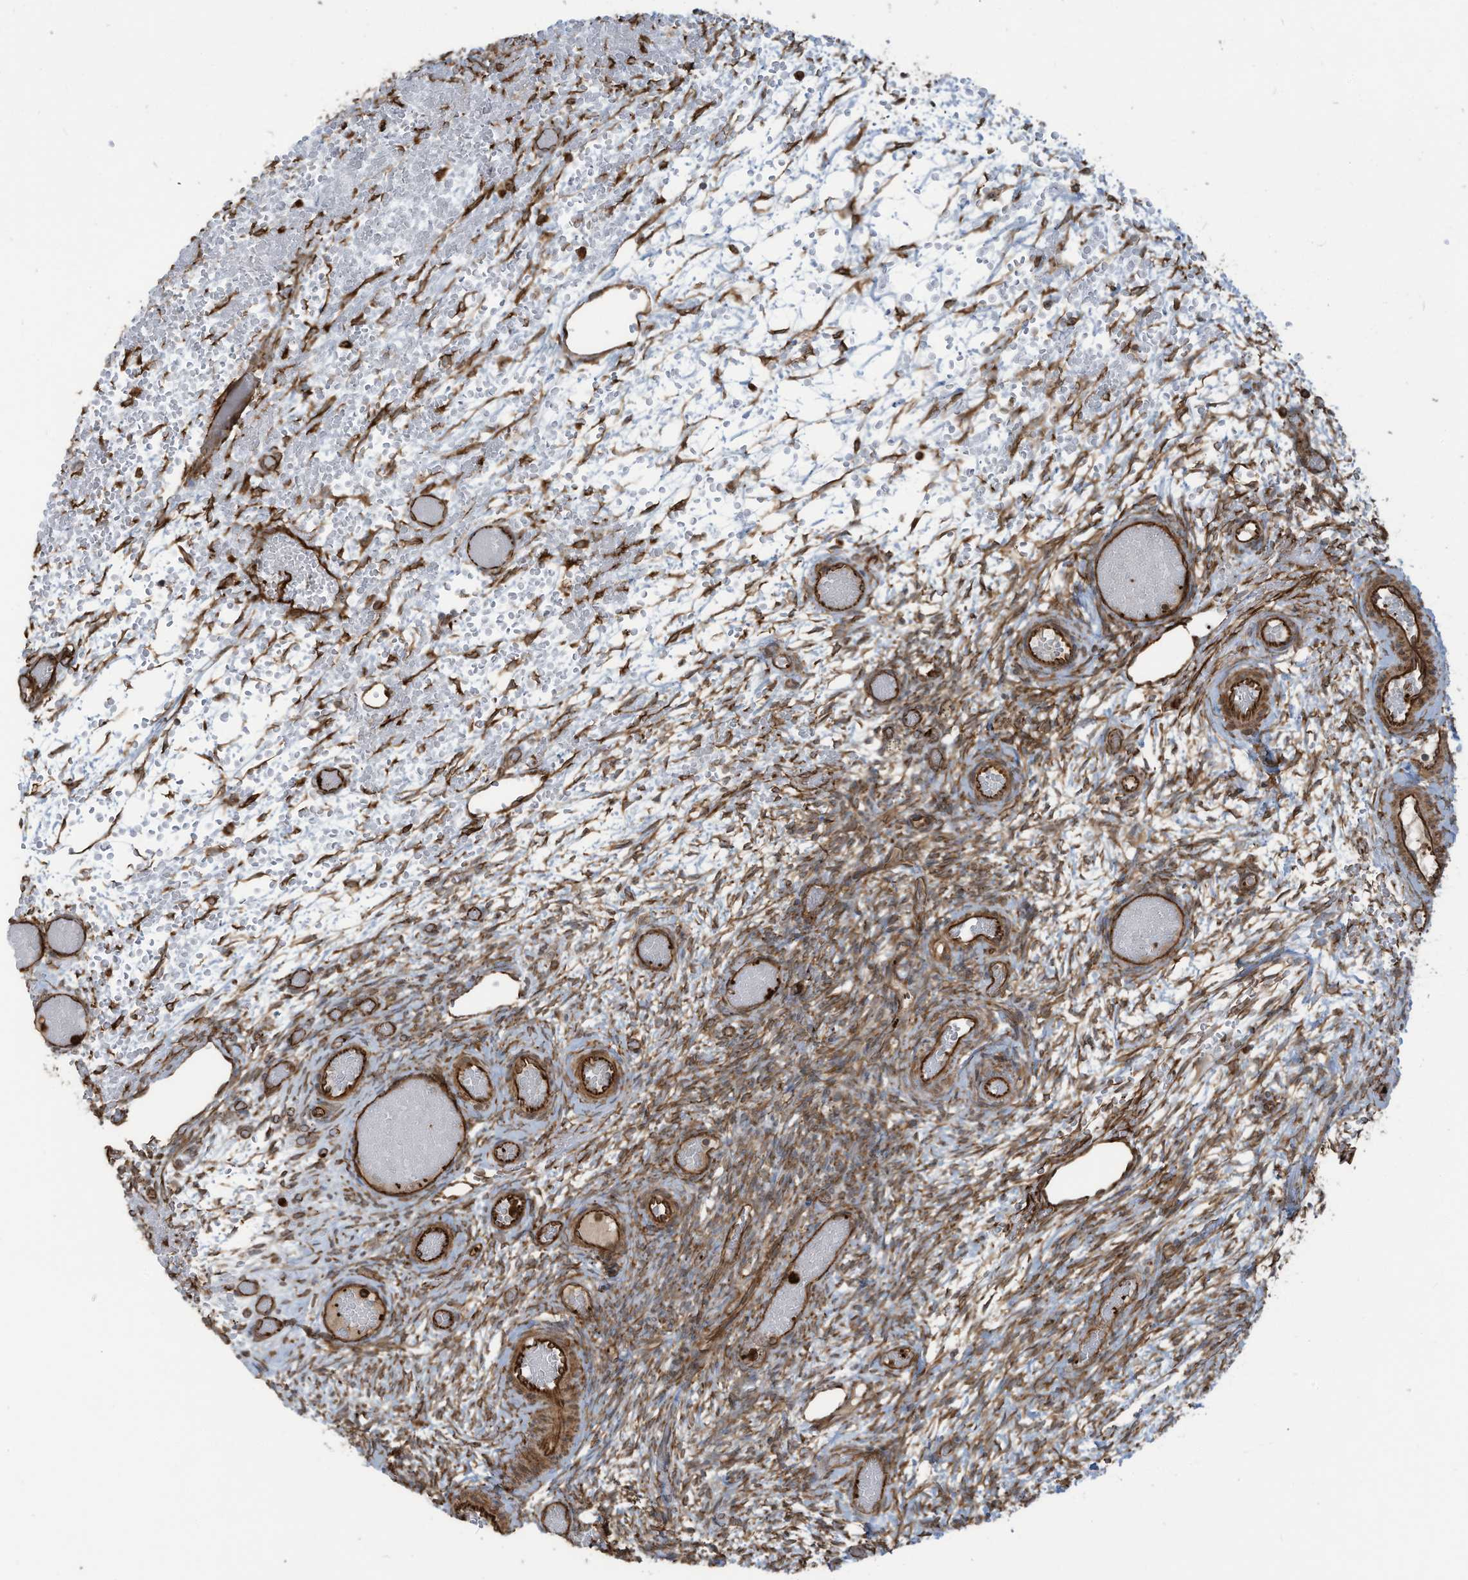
{"staining": {"intensity": "weak", "quantity": ">75%", "location": "cytoplasmic/membranous"}, "tissue": "ovary", "cell_type": "Follicle cells", "image_type": "normal", "snomed": [{"axis": "morphology", "description": "Adenocarcinoma, NOS"}, {"axis": "topography", "description": "Endometrium"}], "caption": "Protein analysis of normal ovary displays weak cytoplasmic/membranous staining in approximately >75% of follicle cells. The protein is stained brown, and the nuclei are stained in blue (DAB IHC with brightfield microscopy, high magnification).", "gene": "SLC9A2", "patient": {"sex": "female", "age": 32}}